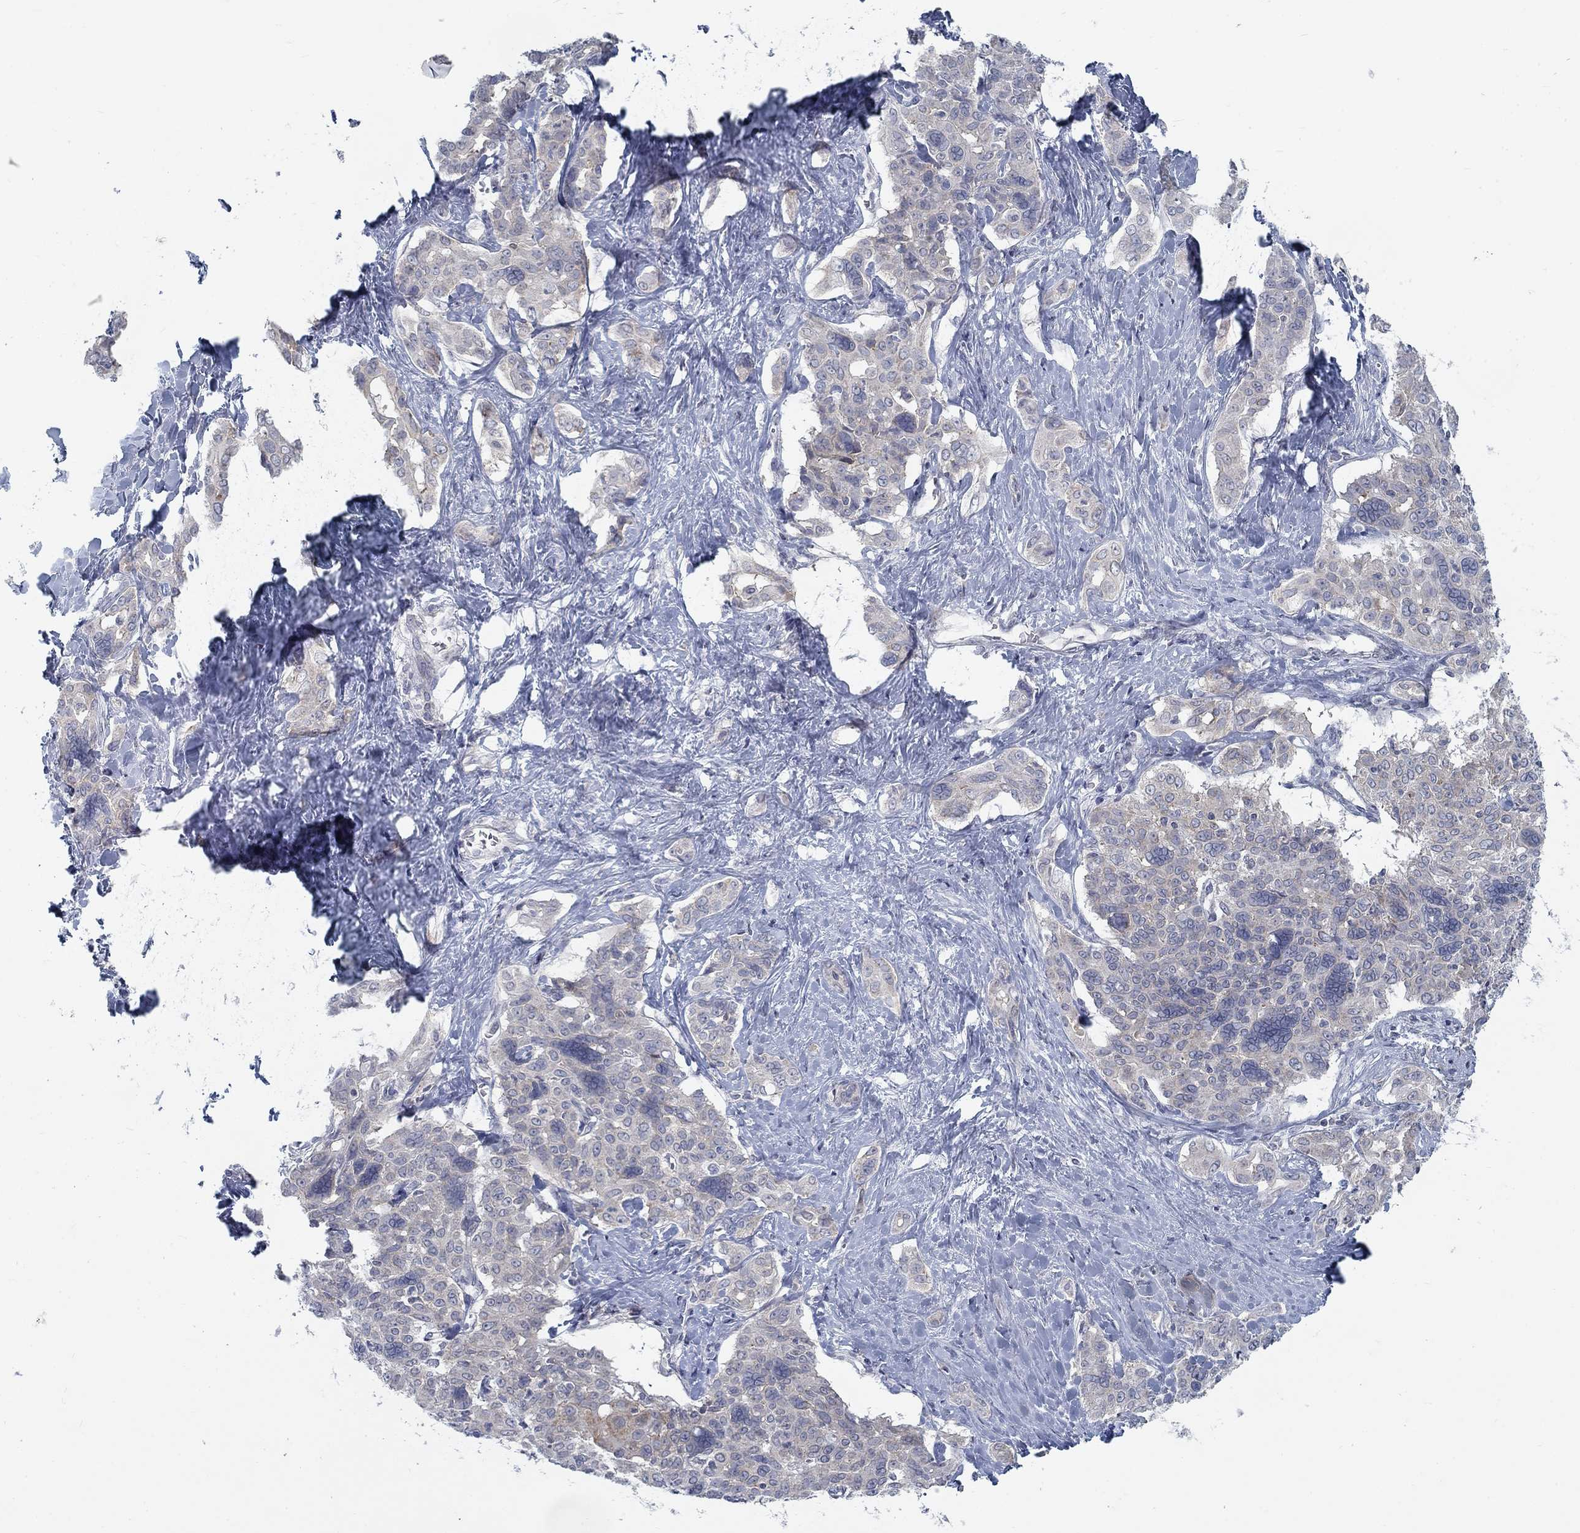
{"staining": {"intensity": "negative", "quantity": "none", "location": "none"}, "tissue": "liver cancer", "cell_type": "Tumor cells", "image_type": "cancer", "snomed": [{"axis": "morphology", "description": "Cholangiocarcinoma"}, {"axis": "topography", "description": "Liver"}], "caption": "Immunohistochemistry micrograph of neoplastic tissue: human liver cancer stained with DAB (3,3'-diaminobenzidine) shows no significant protein expression in tumor cells.", "gene": "ATP1A3", "patient": {"sex": "female", "age": 47}}